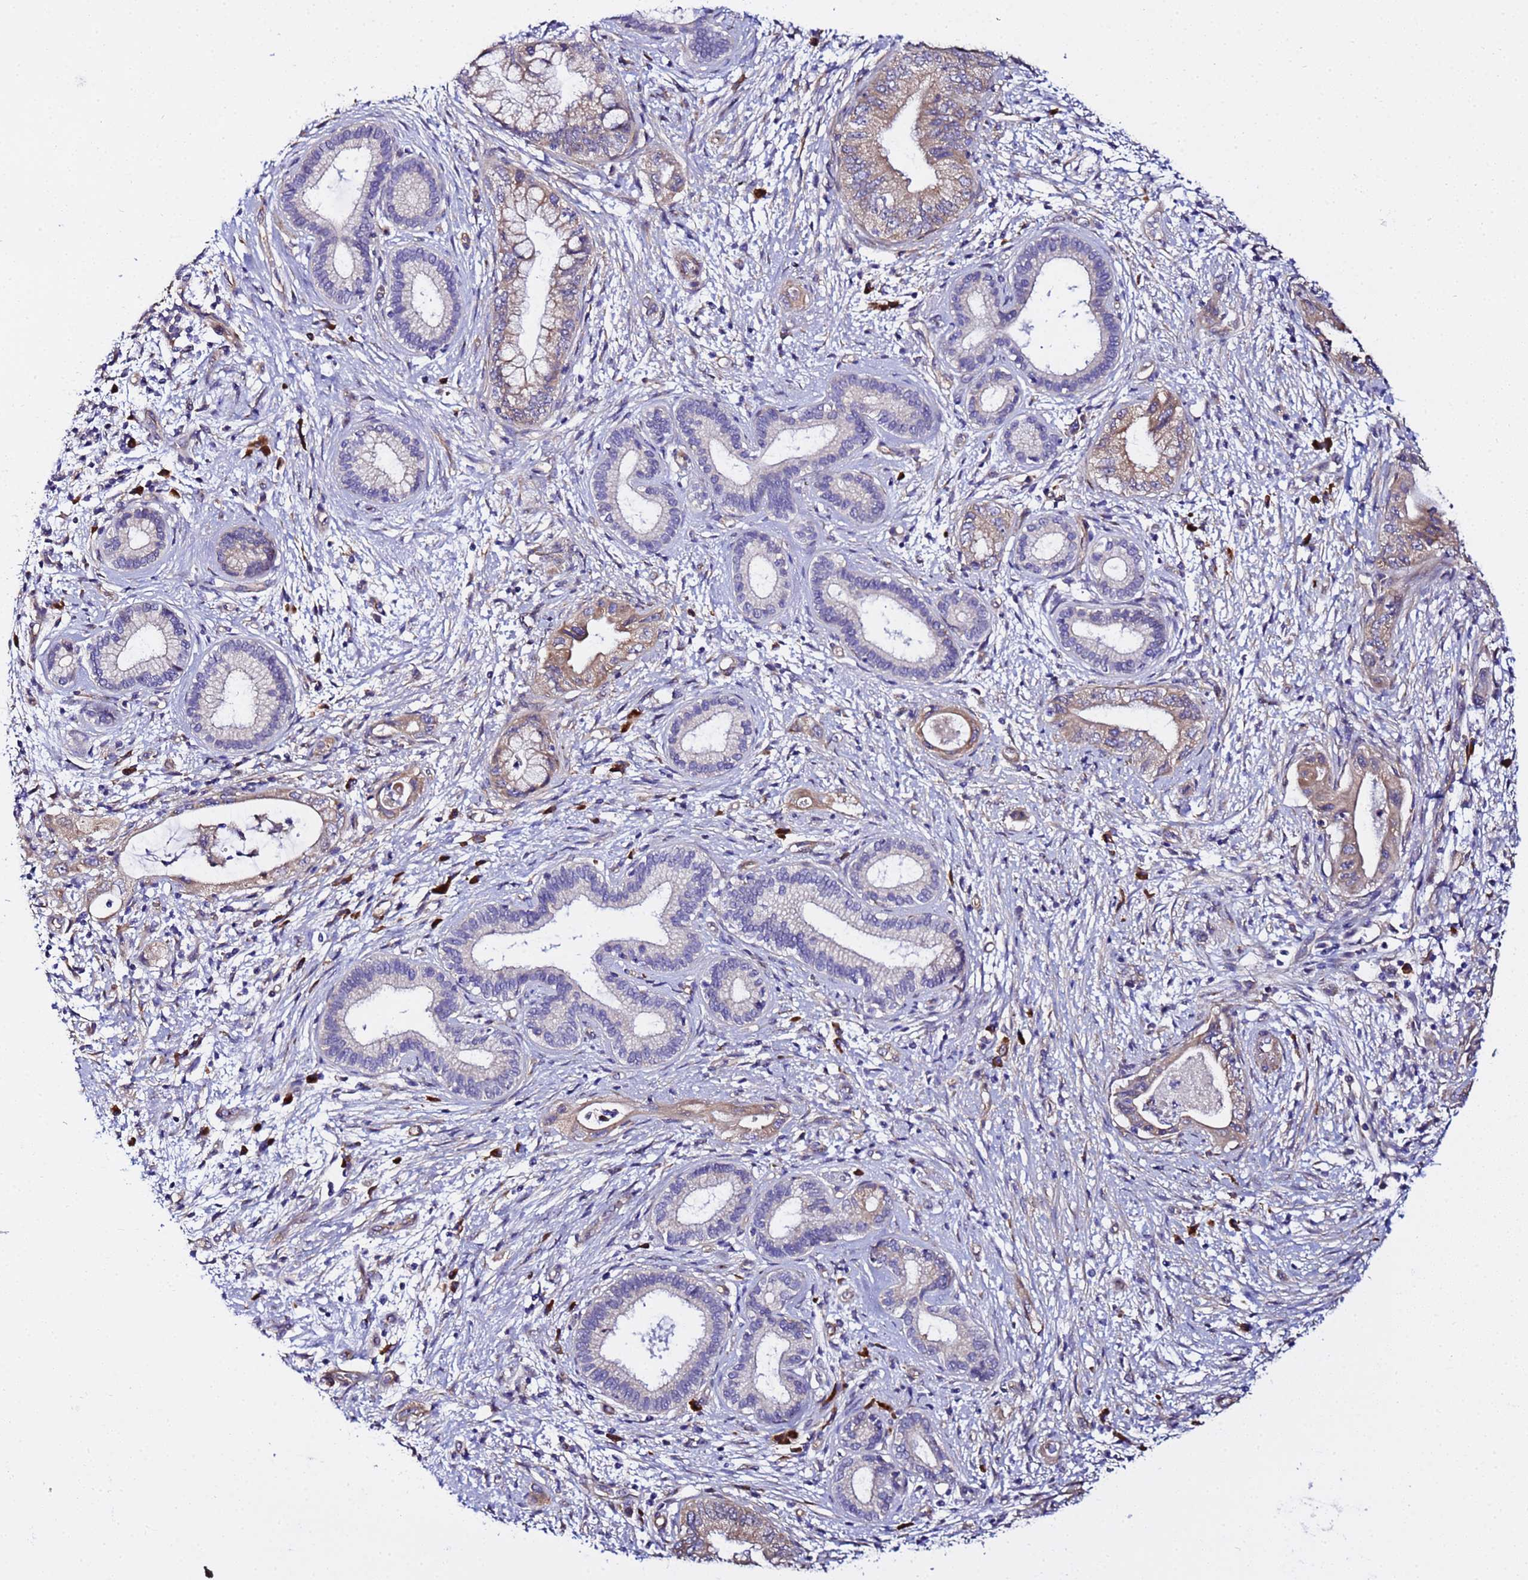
{"staining": {"intensity": "moderate", "quantity": "25%-75%", "location": "cytoplasmic/membranous"}, "tissue": "pancreatic cancer", "cell_type": "Tumor cells", "image_type": "cancer", "snomed": [{"axis": "morphology", "description": "Adenocarcinoma, NOS"}, {"axis": "topography", "description": "Pancreas"}], "caption": "This is a micrograph of immunohistochemistry (IHC) staining of adenocarcinoma (pancreatic), which shows moderate expression in the cytoplasmic/membranous of tumor cells.", "gene": "JRKL", "patient": {"sex": "female", "age": 73}}